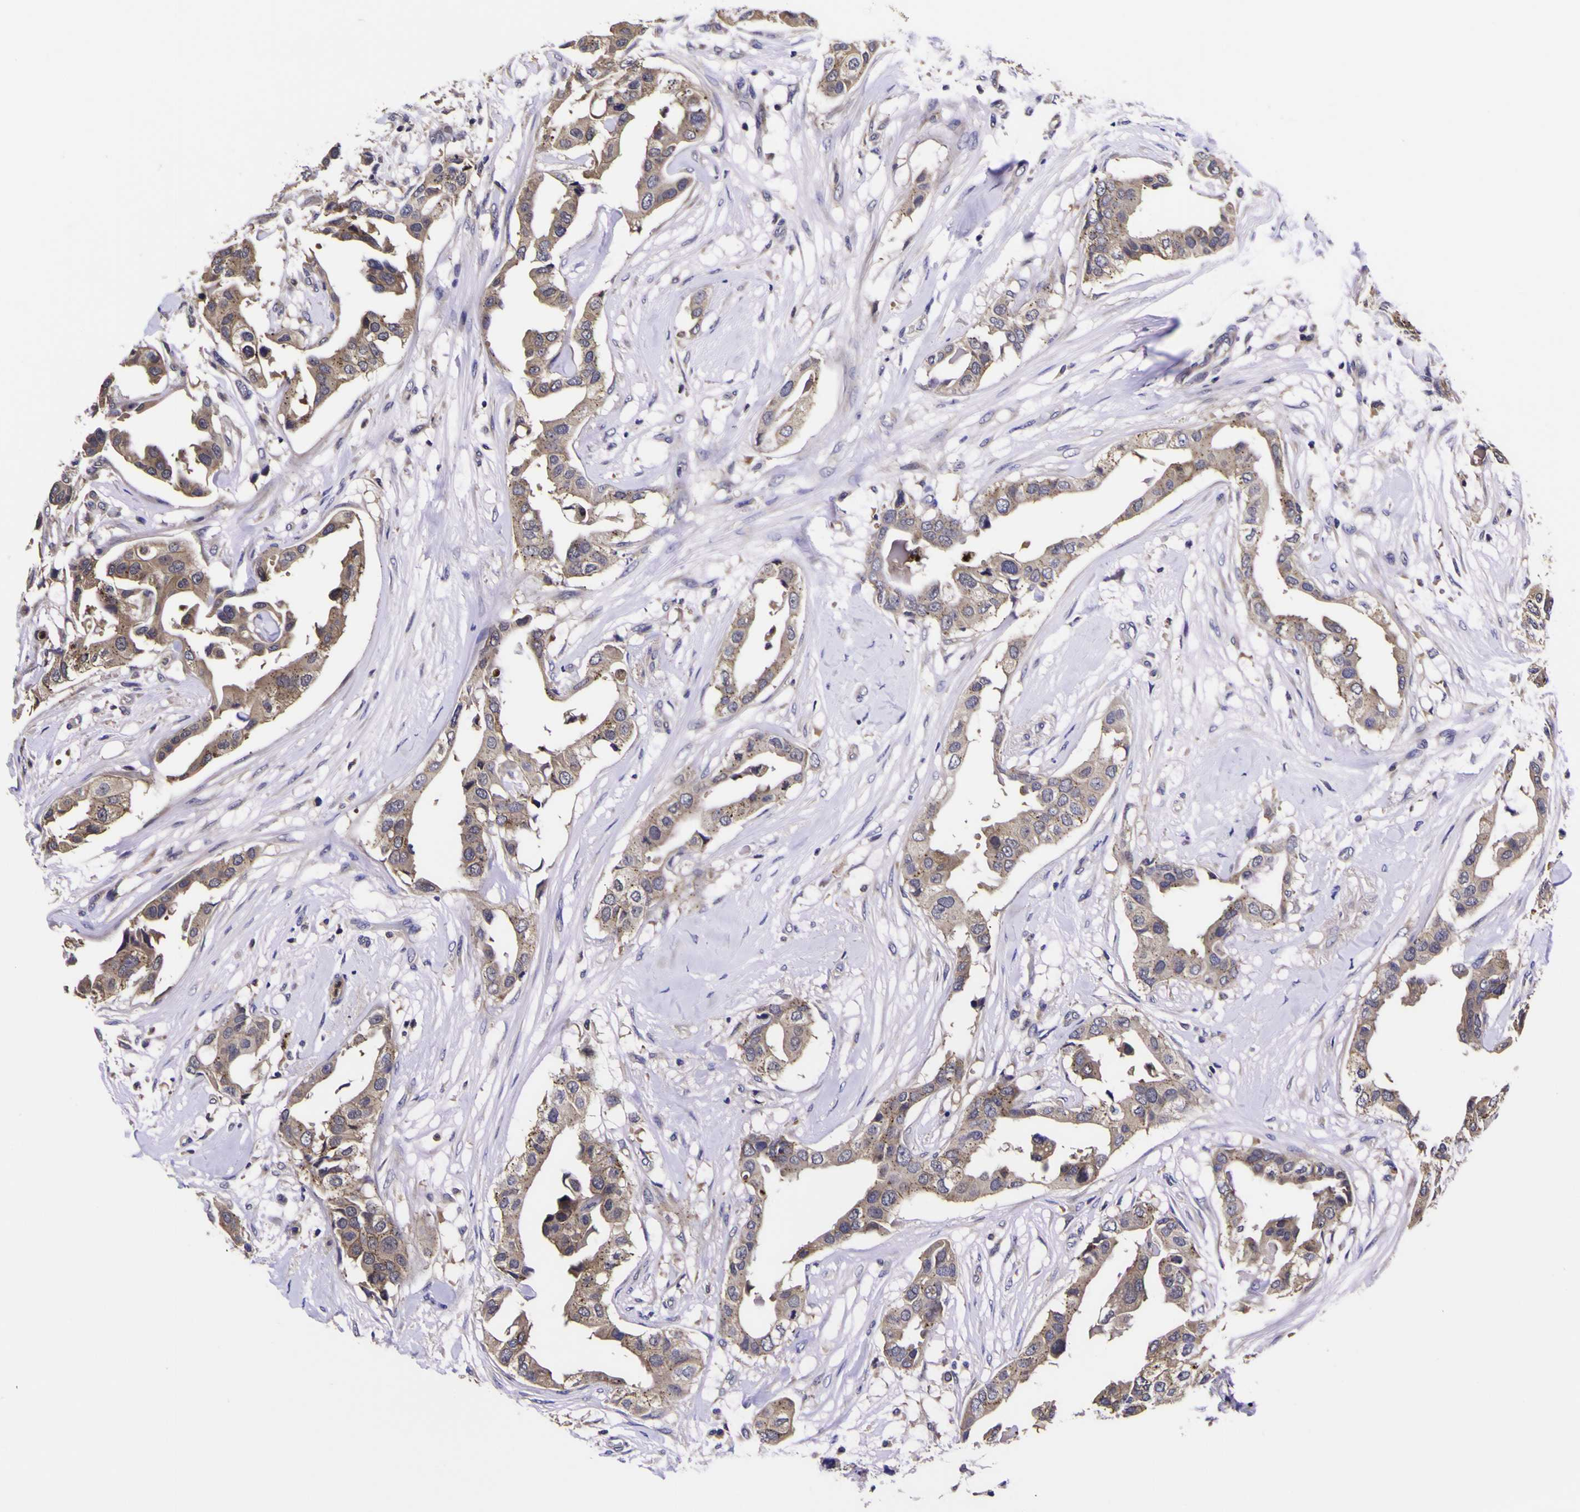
{"staining": {"intensity": "weak", "quantity": ">75%", "location": "cytoplasmic/membranous"}, "tissue": "breast cancer", "cell_type": "Tumor cells", "image_type": "cancer", "snomed": [{"axis": "morphology", "description": "Duct carcinoma"}, {"axis": "topography", "description": "Breast"}], "caption": "This image demonstrates breast invasive ductal carcinoma stained with immunohistochemistry (IHC) to label a protein in brown. The cytoplasmic/membranous of tumor cells show weak positivity for the protein. Nuclei are counter-stained blue.", "gene": "MAPK14", "patient": {"sex": "female", "age": 40}}